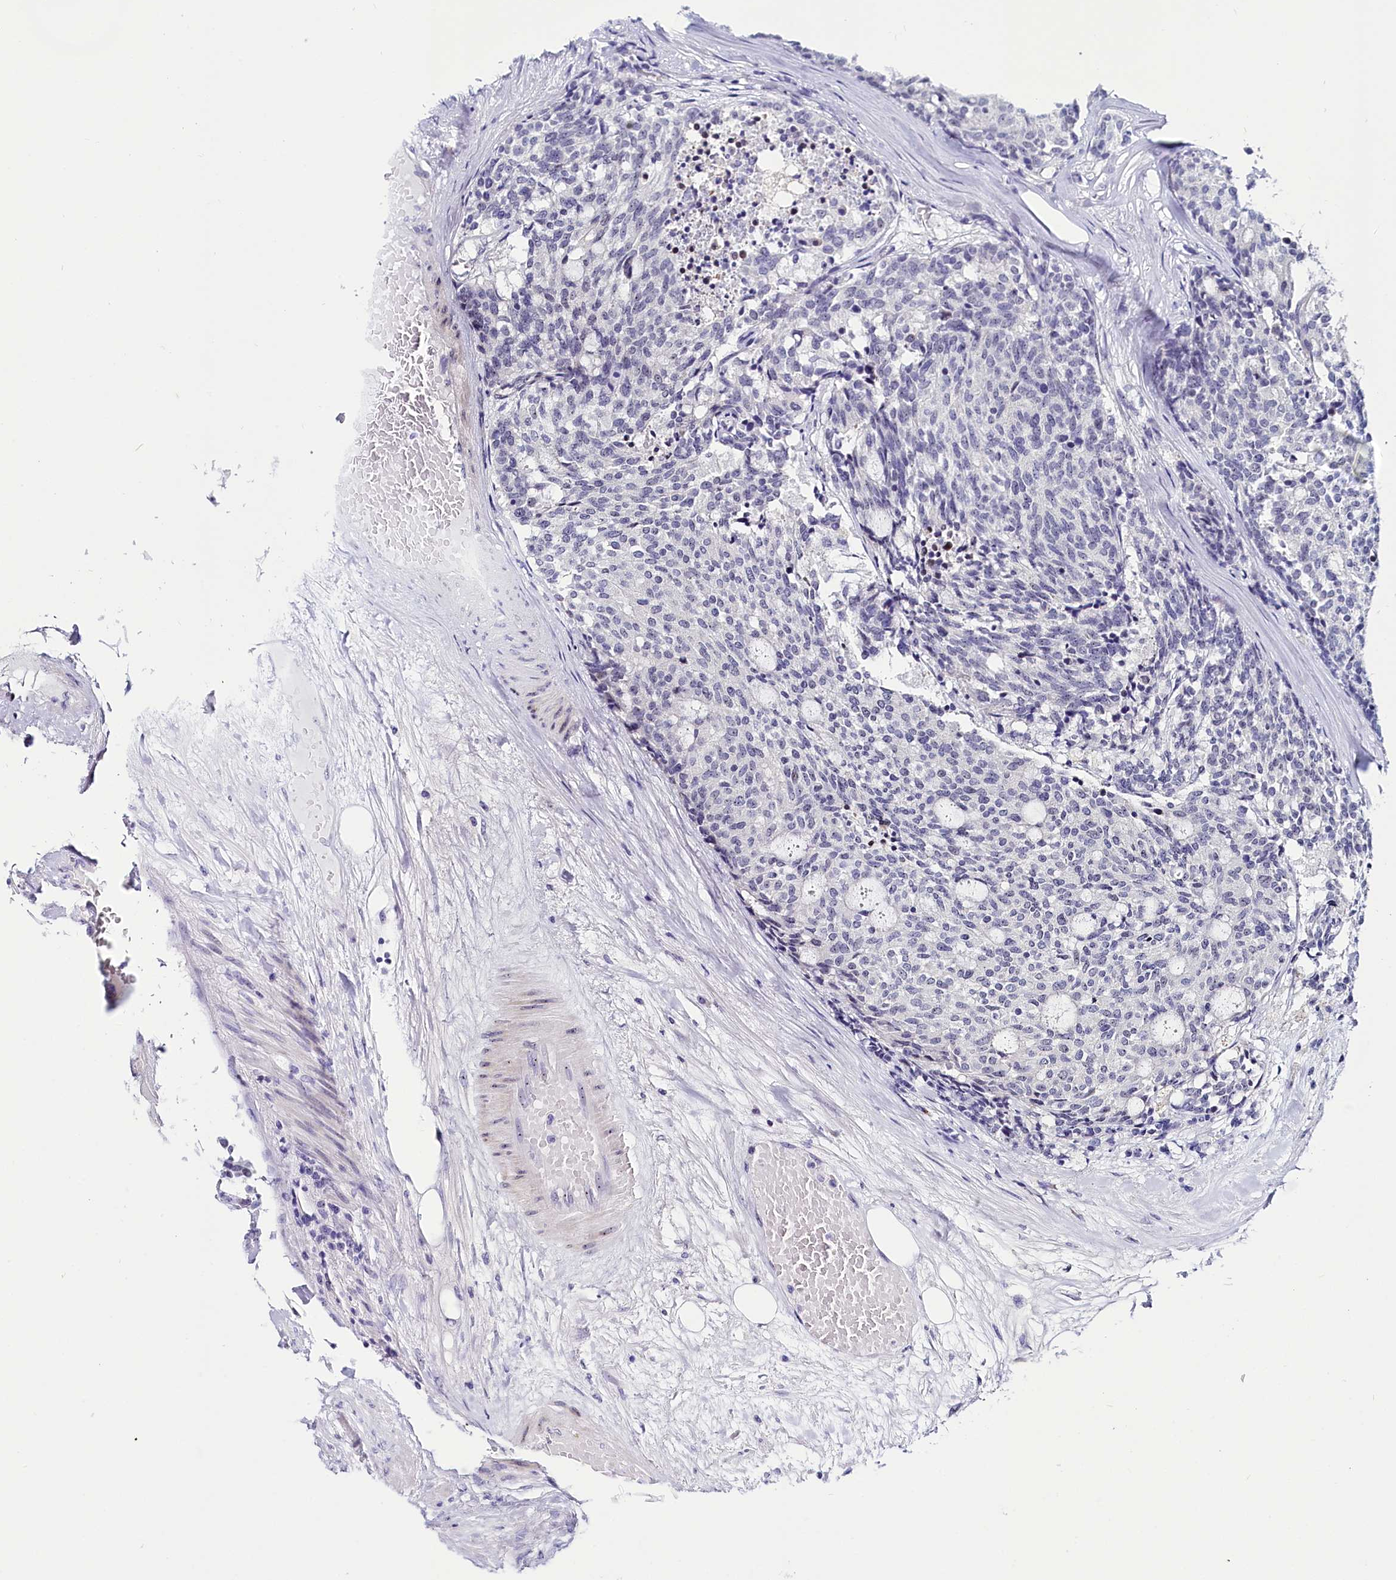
{"staining": {"intensity": "negative", "quantity": "none", "location": "none"}, "tissue": "carcinoid", "cell_type": "Tumor cells", "image_type": "cancer", "snomed": [{"axis": "morphology", "description": "Carcinoid, malignant, NOS"}, {"axis": "topography", "description": "Pancreas"}], "caption": "DAB immunohistochemical staining of carcinoid (malignant) shows no significant expression in tumor cells.", "gene": "TCOF1", "patient": {"sex": "female", "age": 54}}